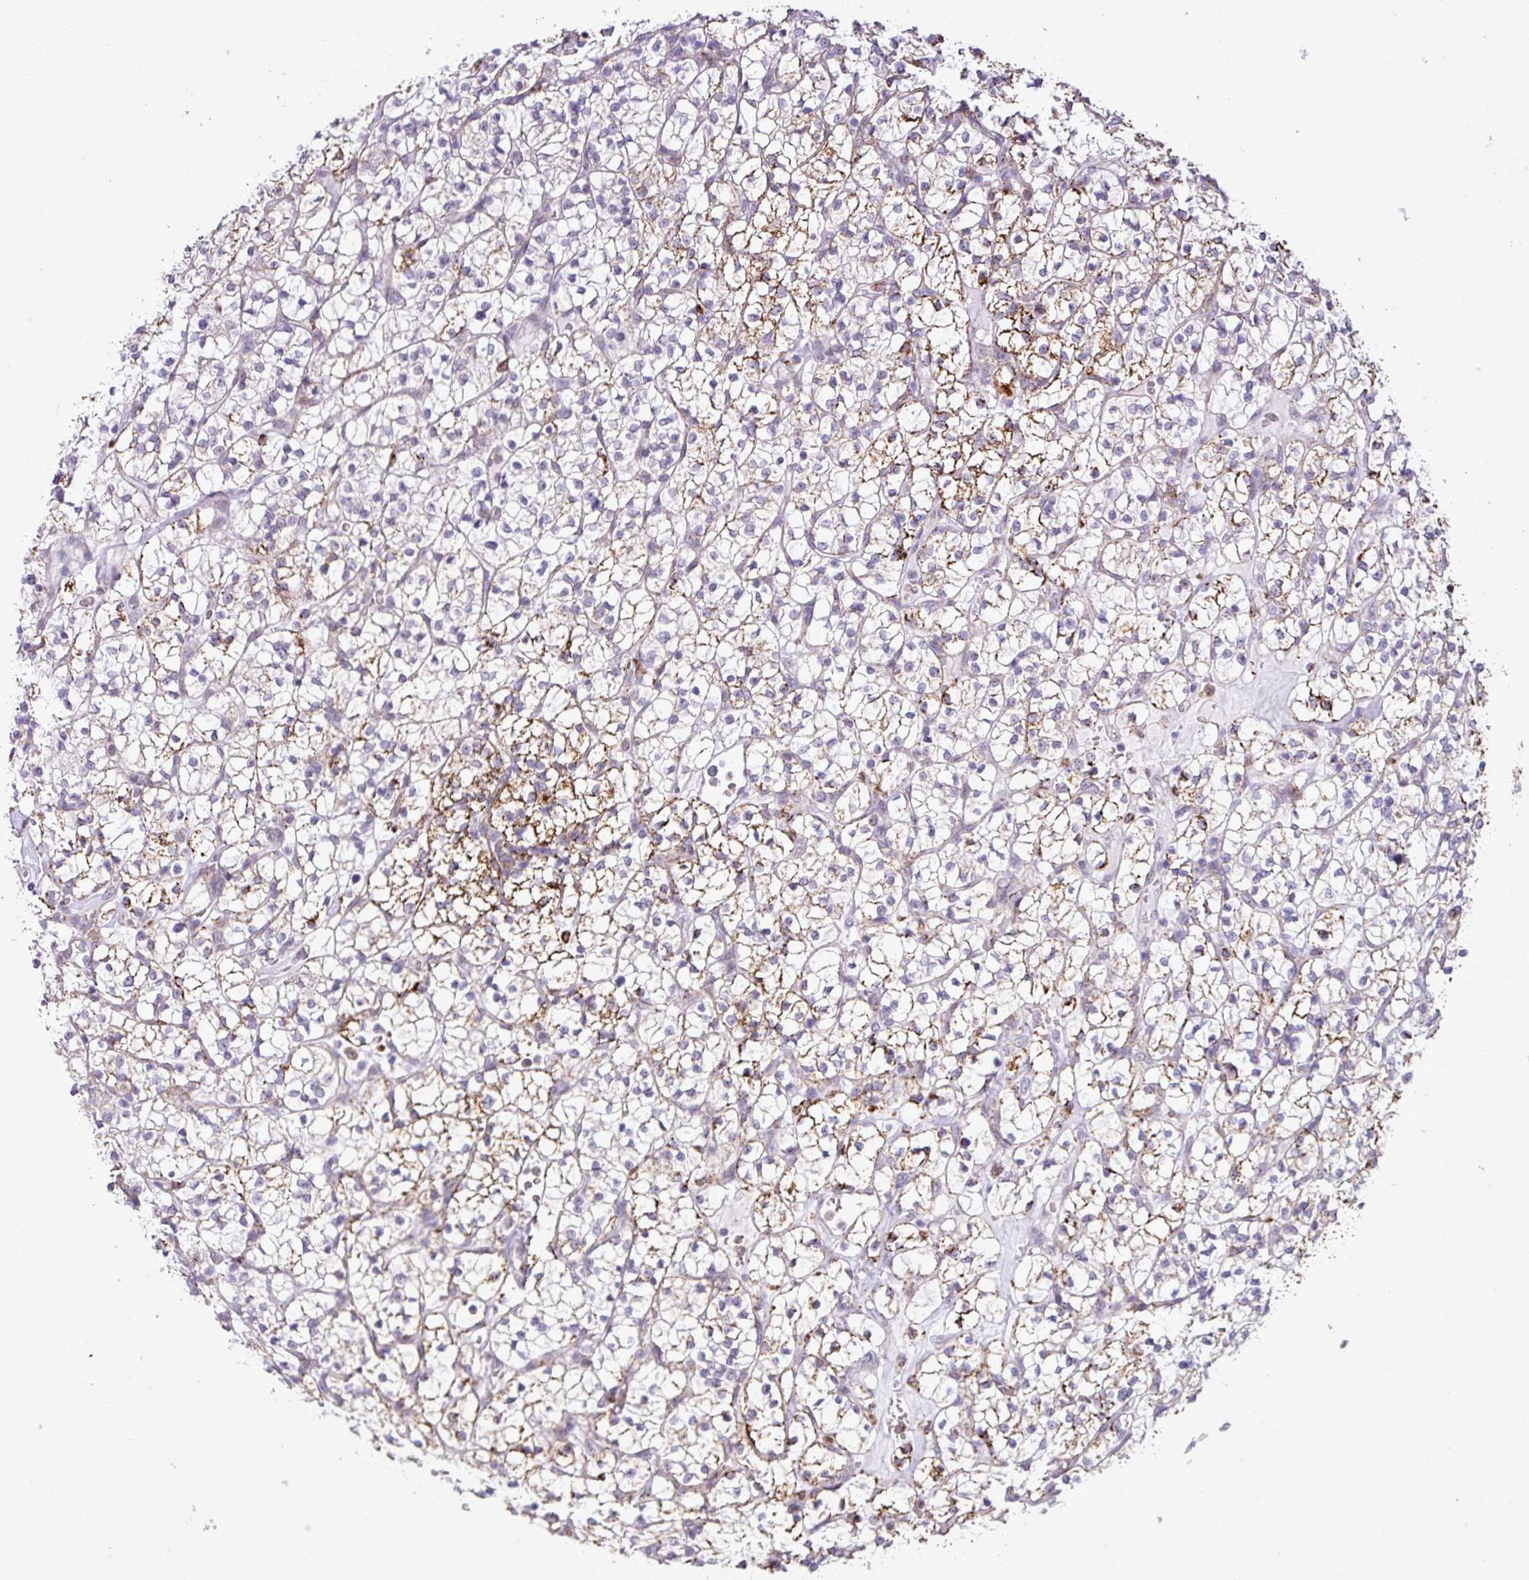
{"staining": {"intensity": "moderate", "quantity": "25%-75%", "location": "cytoplasmic/membranous"}, "tissue": "renal cancer", "cell_type": "Tumor cells", "image_type": "cancer", "snomed": [{"axis": "morphology", "description": "Adenocarcinoma, NOS"}, {"axis": "topography", "description": "Kidney"}], "caption": "Human renal cancer stained with a protein marker exhibits moderate staining in tumor cells.", "gene": "SGPP1", "patient": {"sex": "female", "age": 64}}